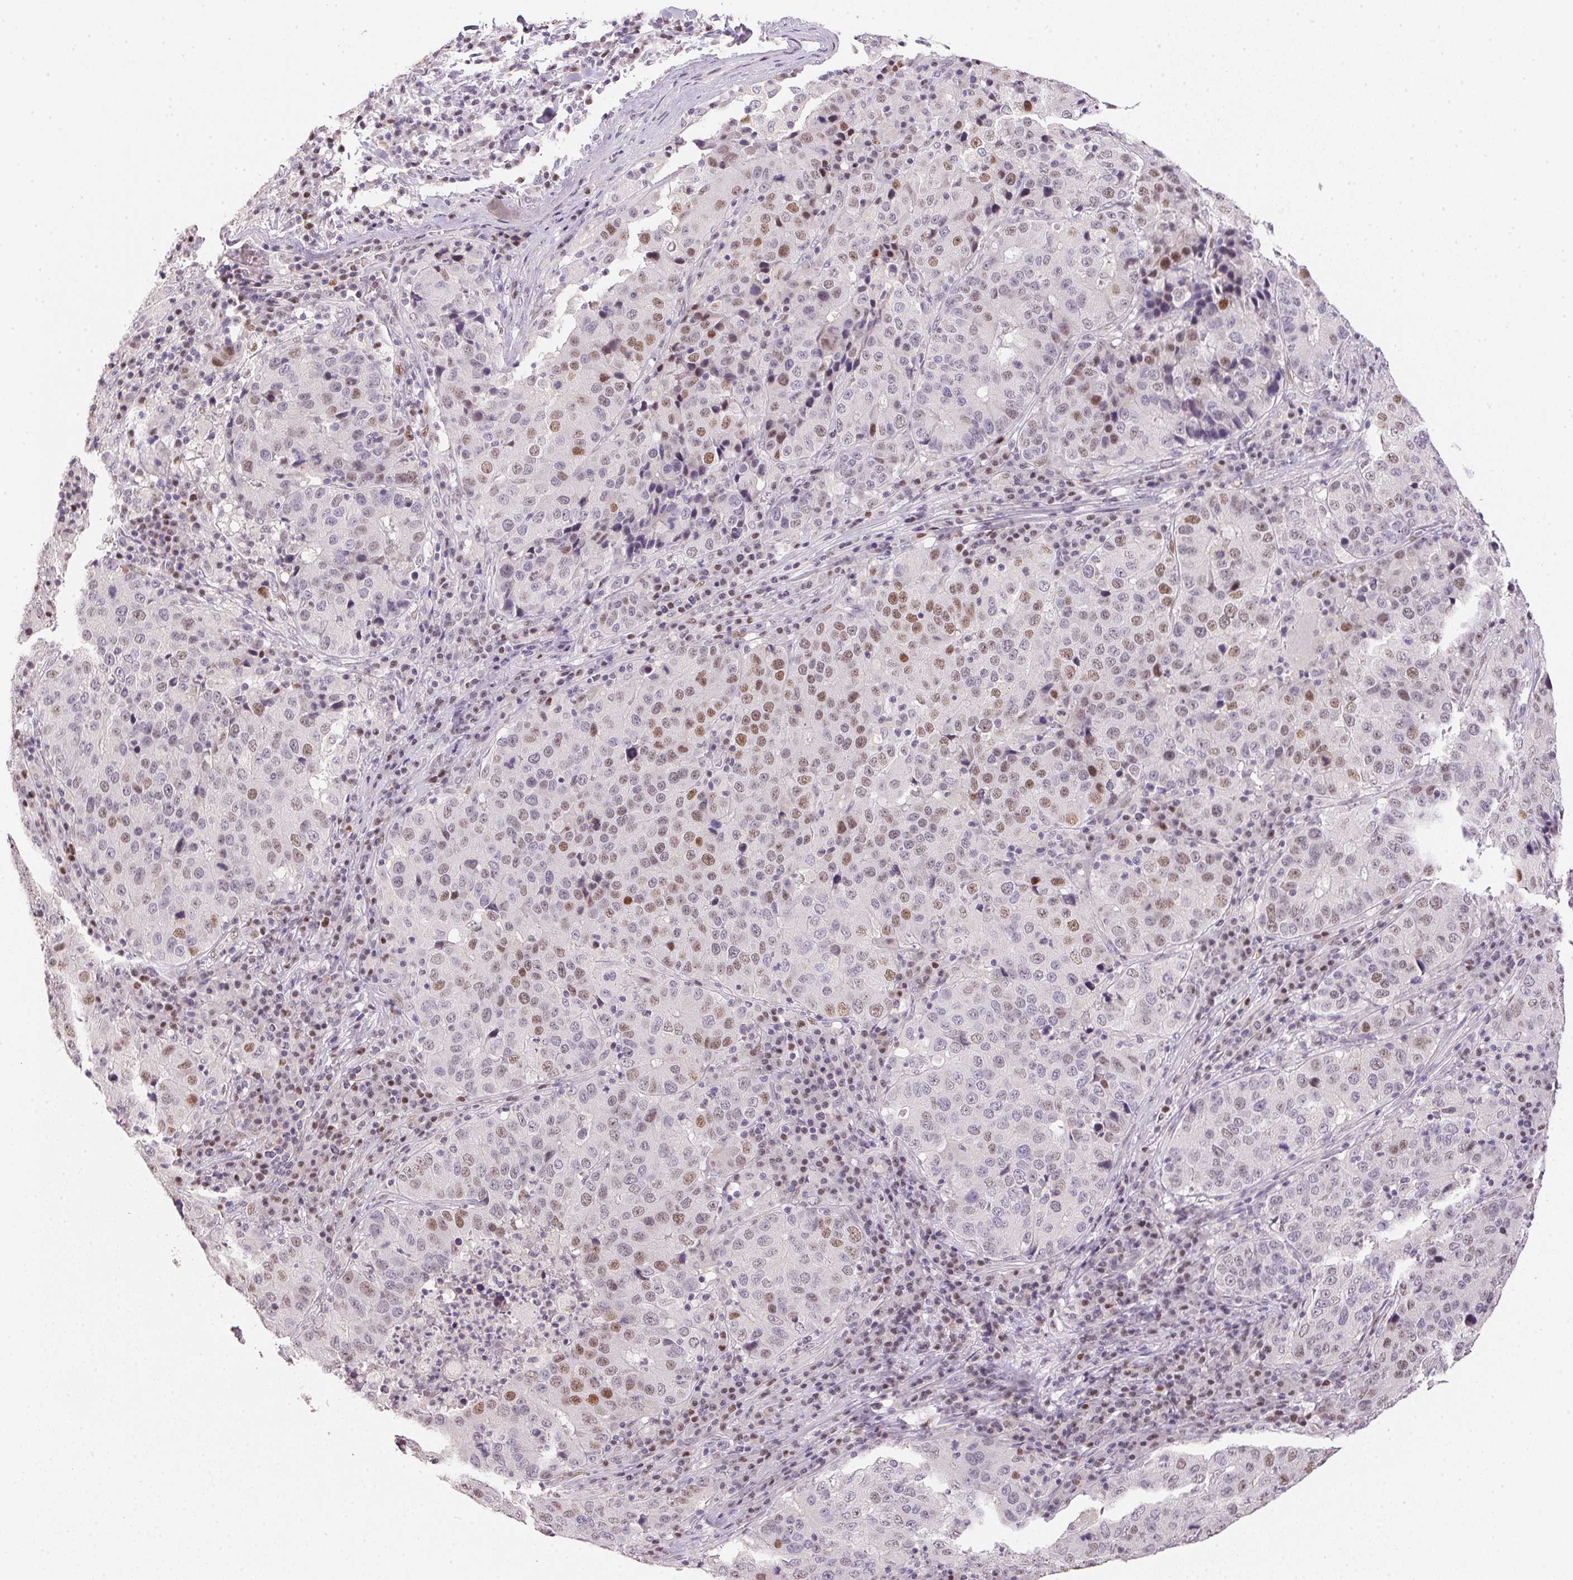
{"staining": {"intensity": "moderate", "quantity": "<25%", "location": "nuclear"}, "tissue": "stomach cancer", "cell_type": "Tumor cells", "image_type": "cancer", "snomed": [{"axis": "morphology", "description": "Adenocarcinoma, NOS"}, {"axis": "topography", "description": "Stomach"}], "caption": "Immunohistochemical staining of human stomach cancer demonstrates low levels of moderate nuclear staining in approximately <25% of tumor cells. The protein is stained brown, and the nuclei are stained in blue (DAB IHC with brightfield microscopy, high magnification).", "gene": "POLR3G", "patient": {"sex": "male", "age": 71}}